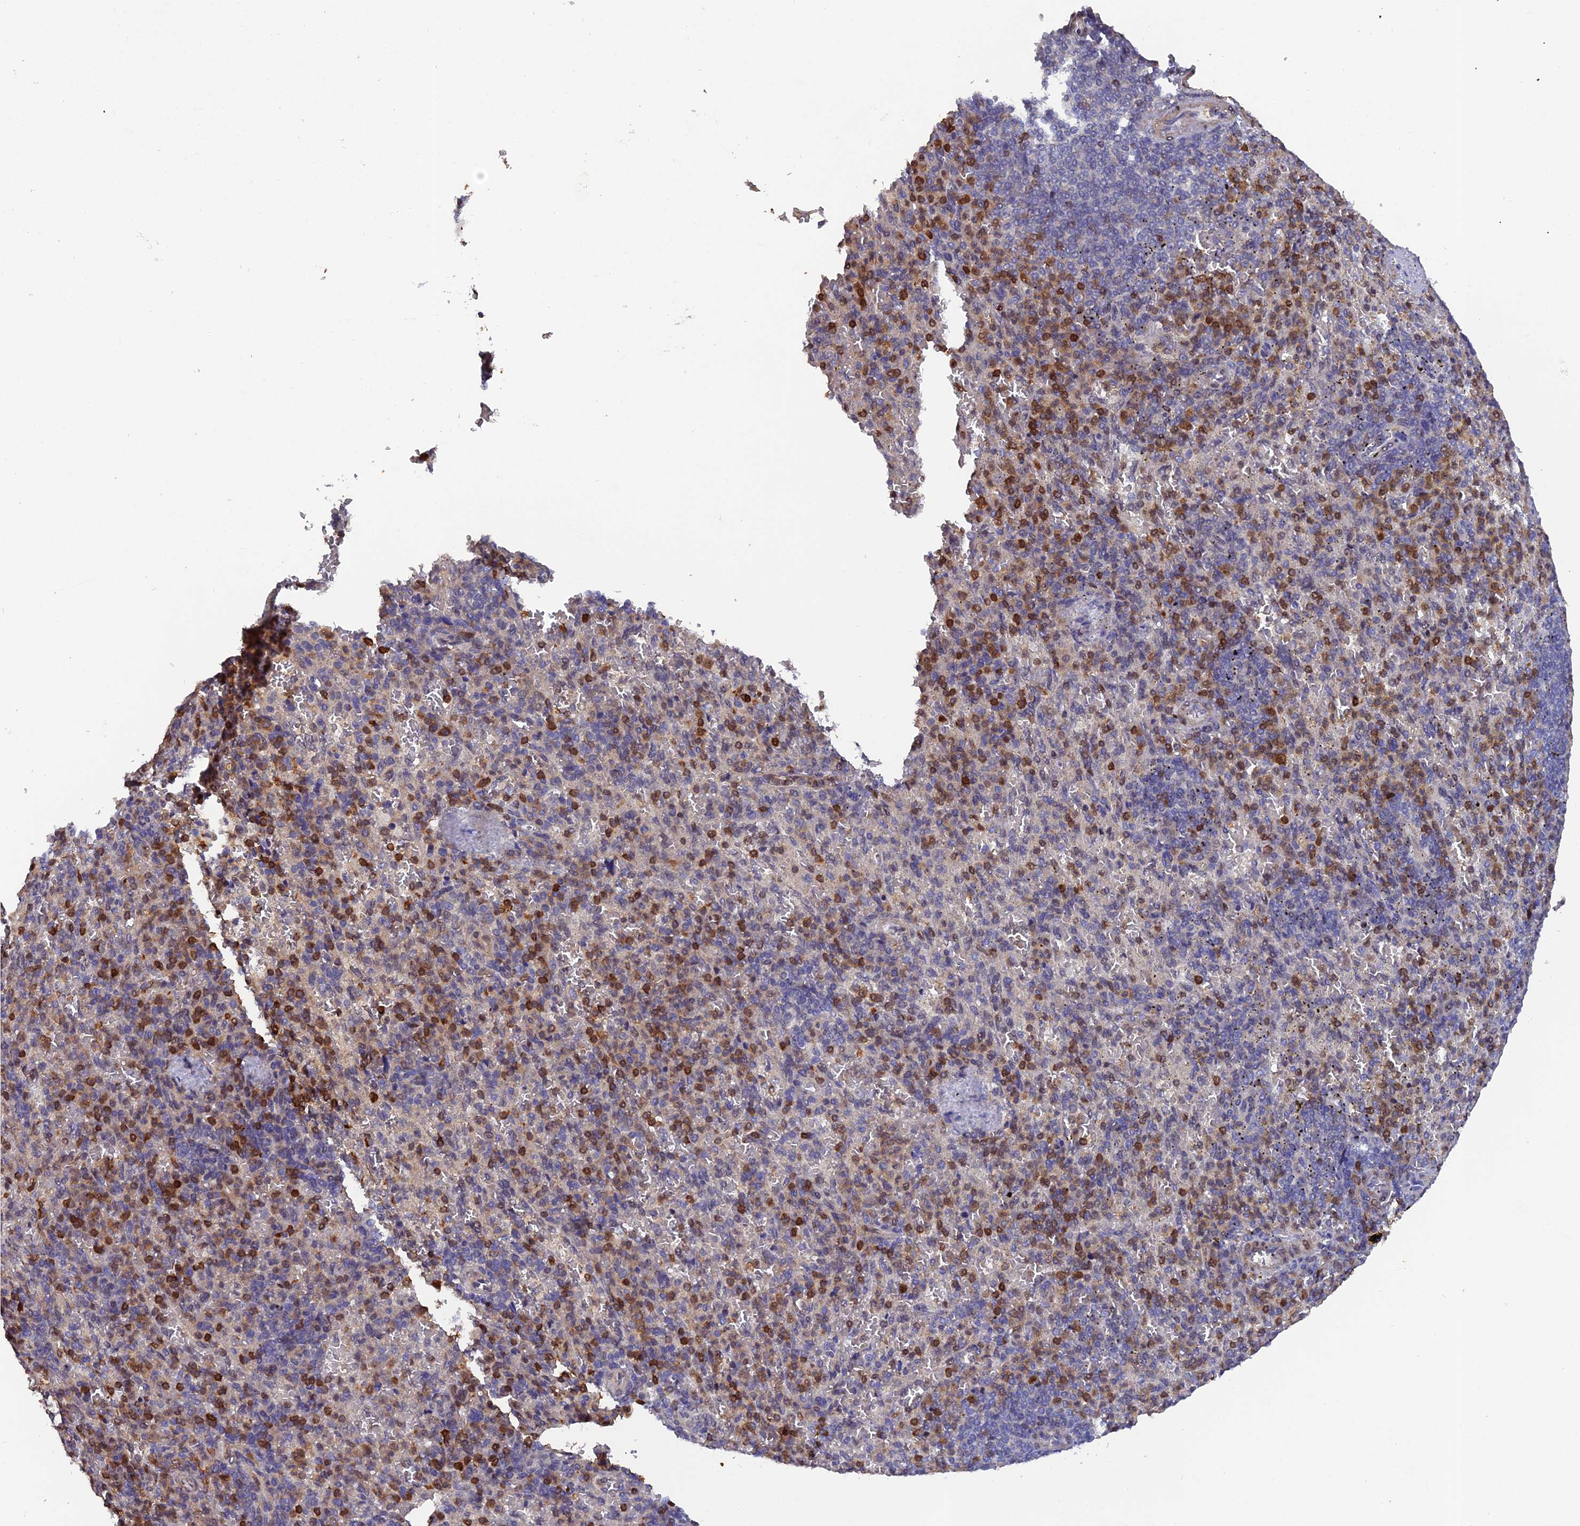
{"staining": {"intensity": "strong", "quantity": "25%-75%", "location": "cytoplasmic/membranous"}, "tissue": "spleen", "cell_type": "Cells in red pulp", "image_type": "normal", "snomed": [{"axis": "morphology", "description": "Normal tissue, NOS"}, {"axis": "topography", "description": "Spleen"}], "caption": "Immunohistochemistry of unremarkable spleen reveals high levels of strong cytoplasmic/membranous expression in approximately 25%-75% of cells in red pulp.", "gene": "GALK2", "patient": {"sex": "female", "age": 74}}